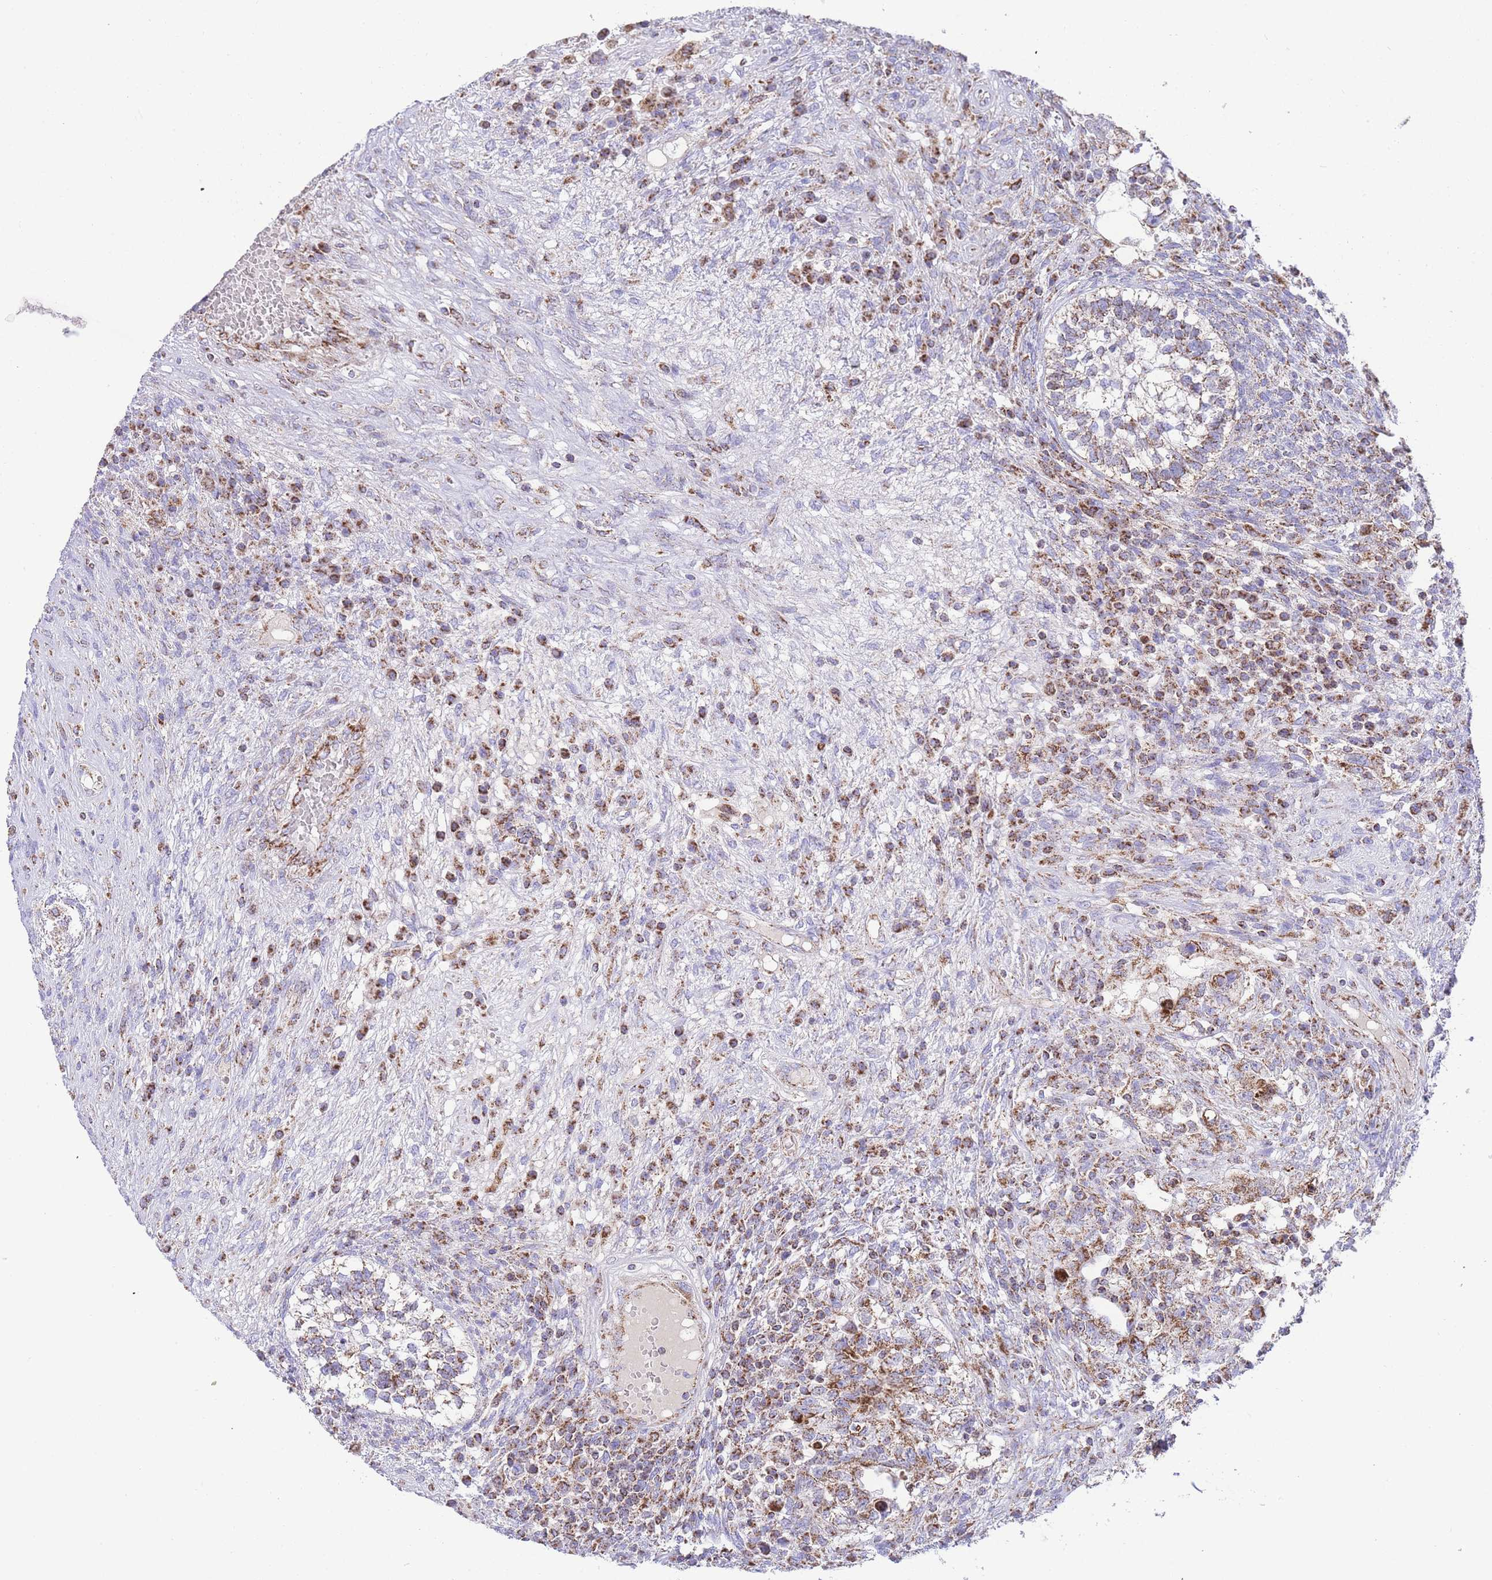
{"staining": {"intensity": "moderate", "quantity": ">75%", "location": "cytoplasmic/membranous"}, "tissue": "testis cancer", "cell_type": "Tumor cells", "image_type": "cancer", "snomed": [{"axis": "morphology", "description": "Carcinoma, Embryonal, NOS"}, {"axis": "topography", "description": "Testis"}], "caption": "High-power microscopy captured an IHC photomicrograph of embryonal carcinoma (testis), revealing moderate cytoplasmic/membranous positivity in about >75% of tumor cells. (DAB IHC with brightfield microscopy, high magnification).", "gene": "GSTM1", "patient": {"sex": "male", "age": 26}}